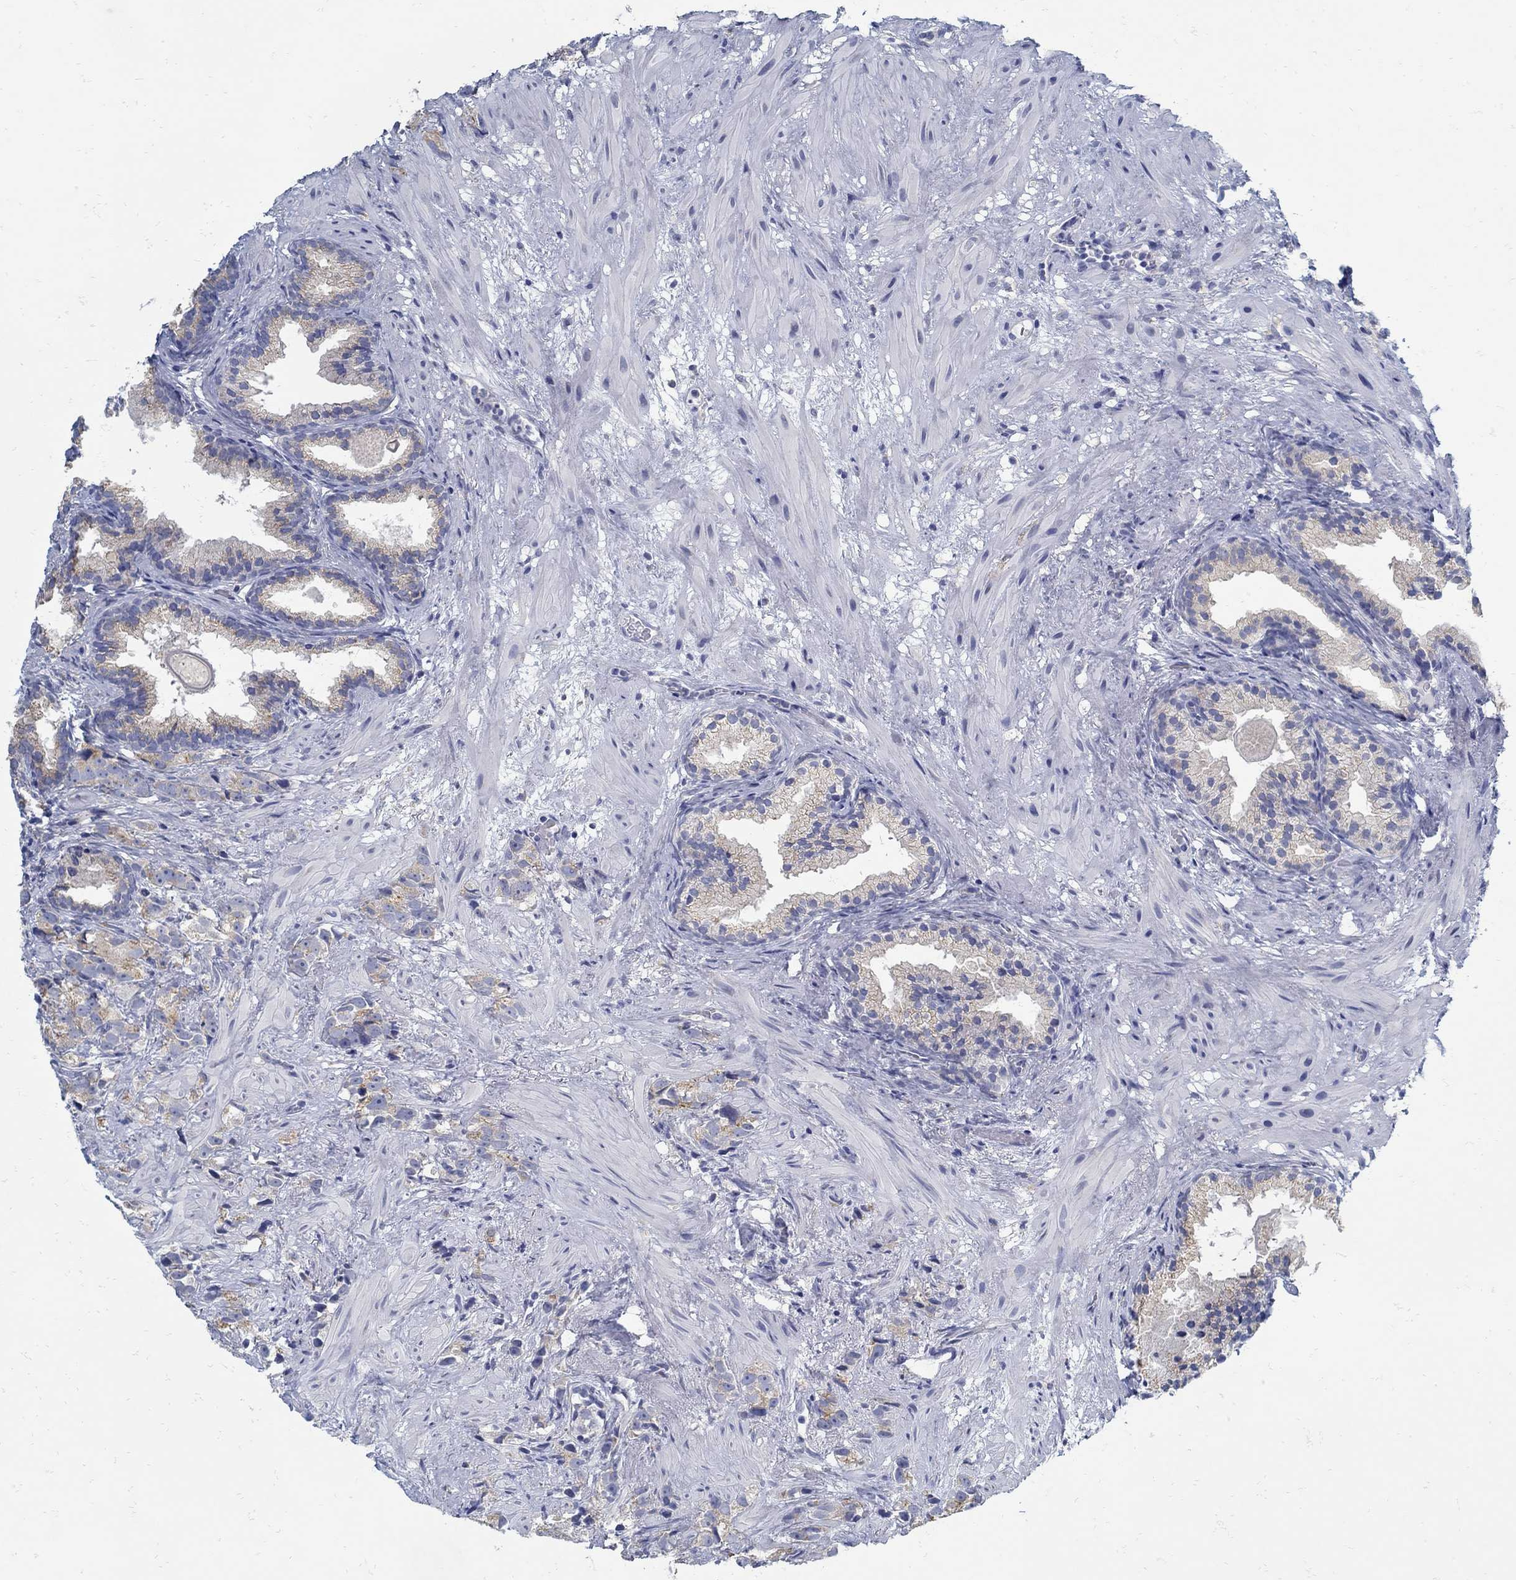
{"staining": {"intensity": "weak", "quantity": "<25%", "location": "cytoplasmic/membranous"}, "tissue": "prostate cancer", "cell_type": "Tumor cells", "image_type": "cancer", "snomed": [{"axis": "morphology", "description": "Adenocarcinoma, High grade"}, {"axis": "topography", "description": "Prostate"}], "caption": "Protein analysis of prostate cancer shows no significant expression in tumor cells.", "gene": "ZFAND4", "patient": {"sex": "male", "age": 90}}